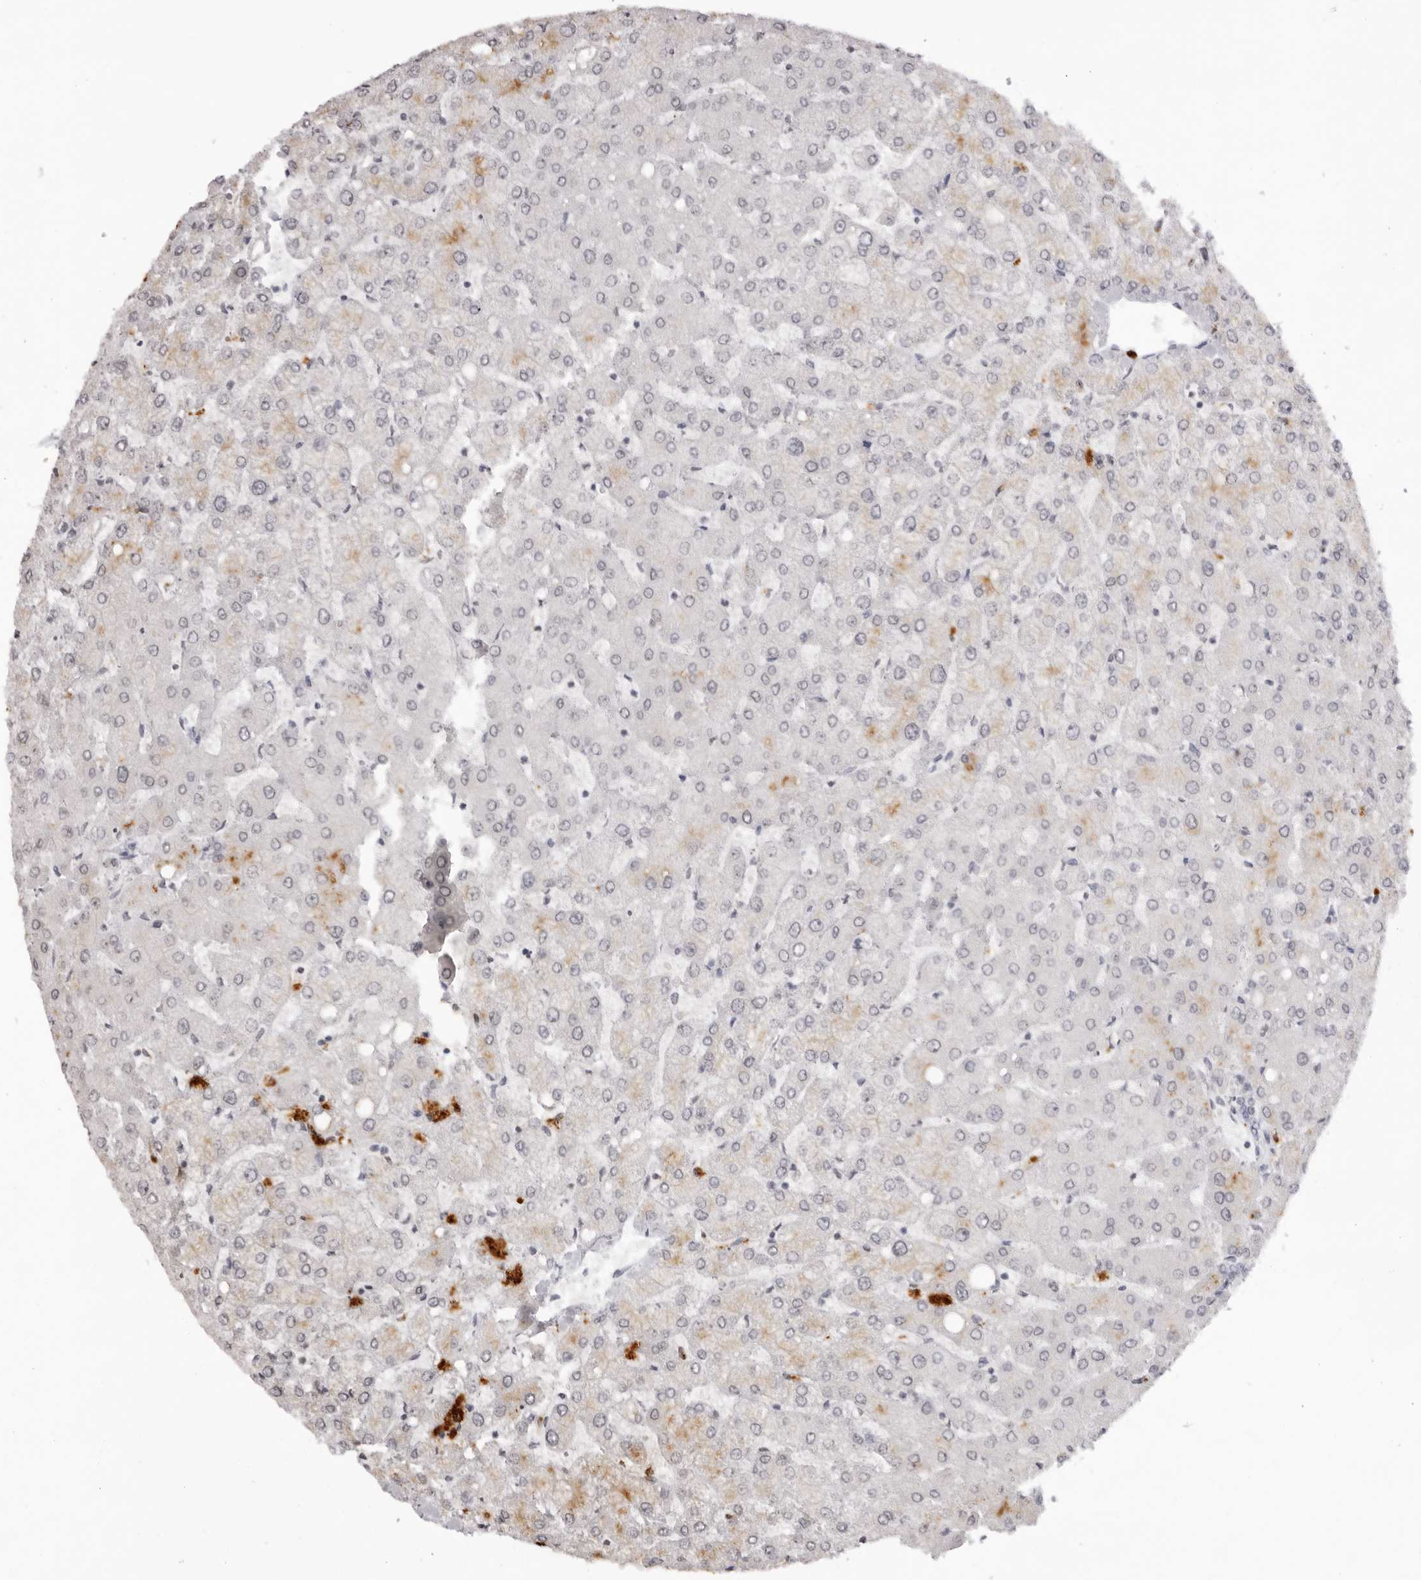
{"staining": {"intensity": "negative", "quantity": "none", "location": "none"}, "tissue": "liver", "cell_type": "Cholangiocytes", "image_type": "normal", "snomed": [{"axis": "morphology", "description": "Normal tissue, NOS"}, {"axis": "topography", "description": "Liver"}], "caption": "DAB immunohistochemical staining of benign human liver exhibits no significant staining in cholangiocytes.", "gene": "NTM", "patient": {"sex": "female", "age": 54}}